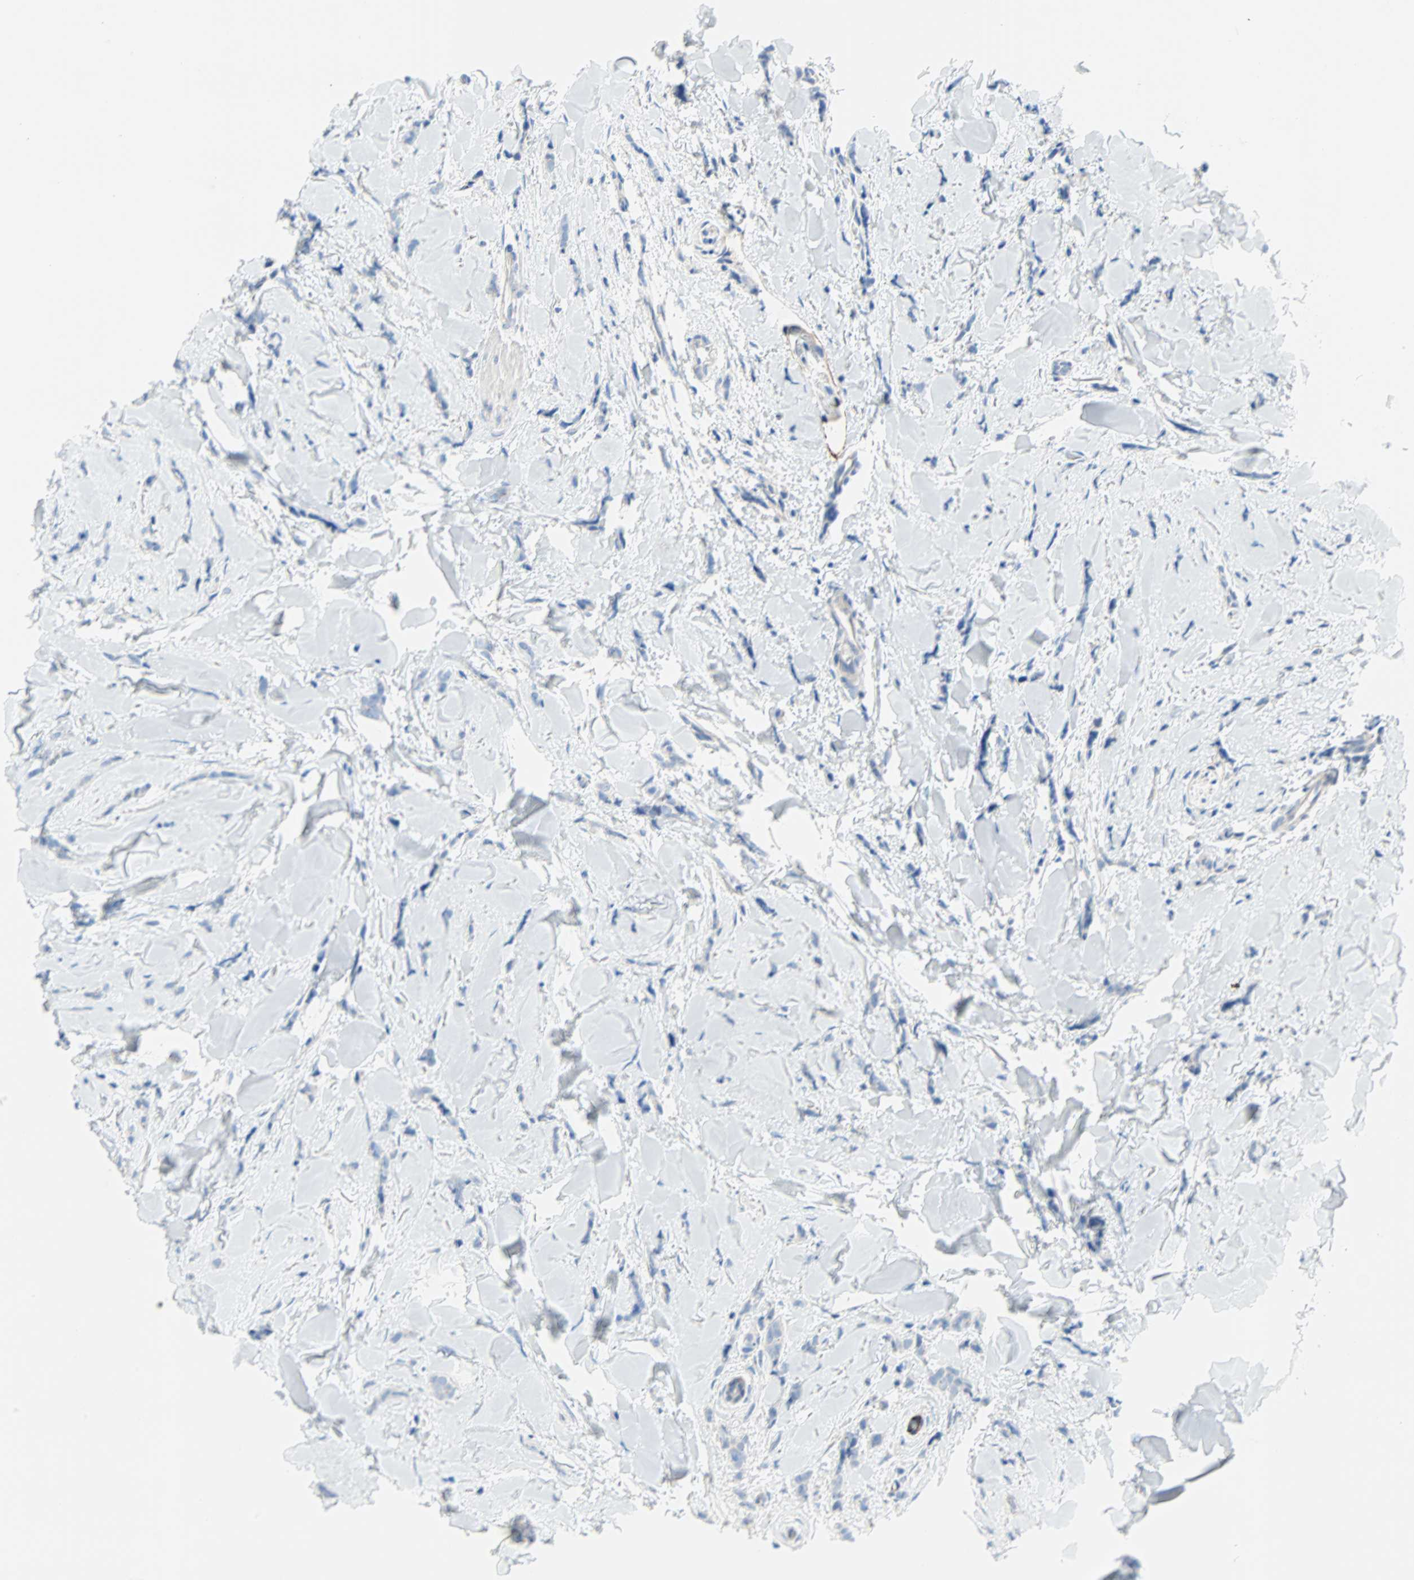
{"staining": {"intensity": "negative", "quantity": "none", "location": "none"}, "tissue": "breast cancer", "cell_type": "Tumor cells", "image_type": "cancer", "snomed": [{"axis": "morphology", "description": "Lobular carcinoma"}, {"axis": "topography", "description": "Skin"}, {"axis": "topography", "description": "Breast"}], "caption": "This histopathology image is of breast cancer (lobular carcinoma) stained with immunohistochemistry (IHC) to label a protein in brown with the nuclei are counter-stained blue. There is no expression in tumor cells.", "gene": "PDPN", "patient": {"sex": "female", "age": 46}}